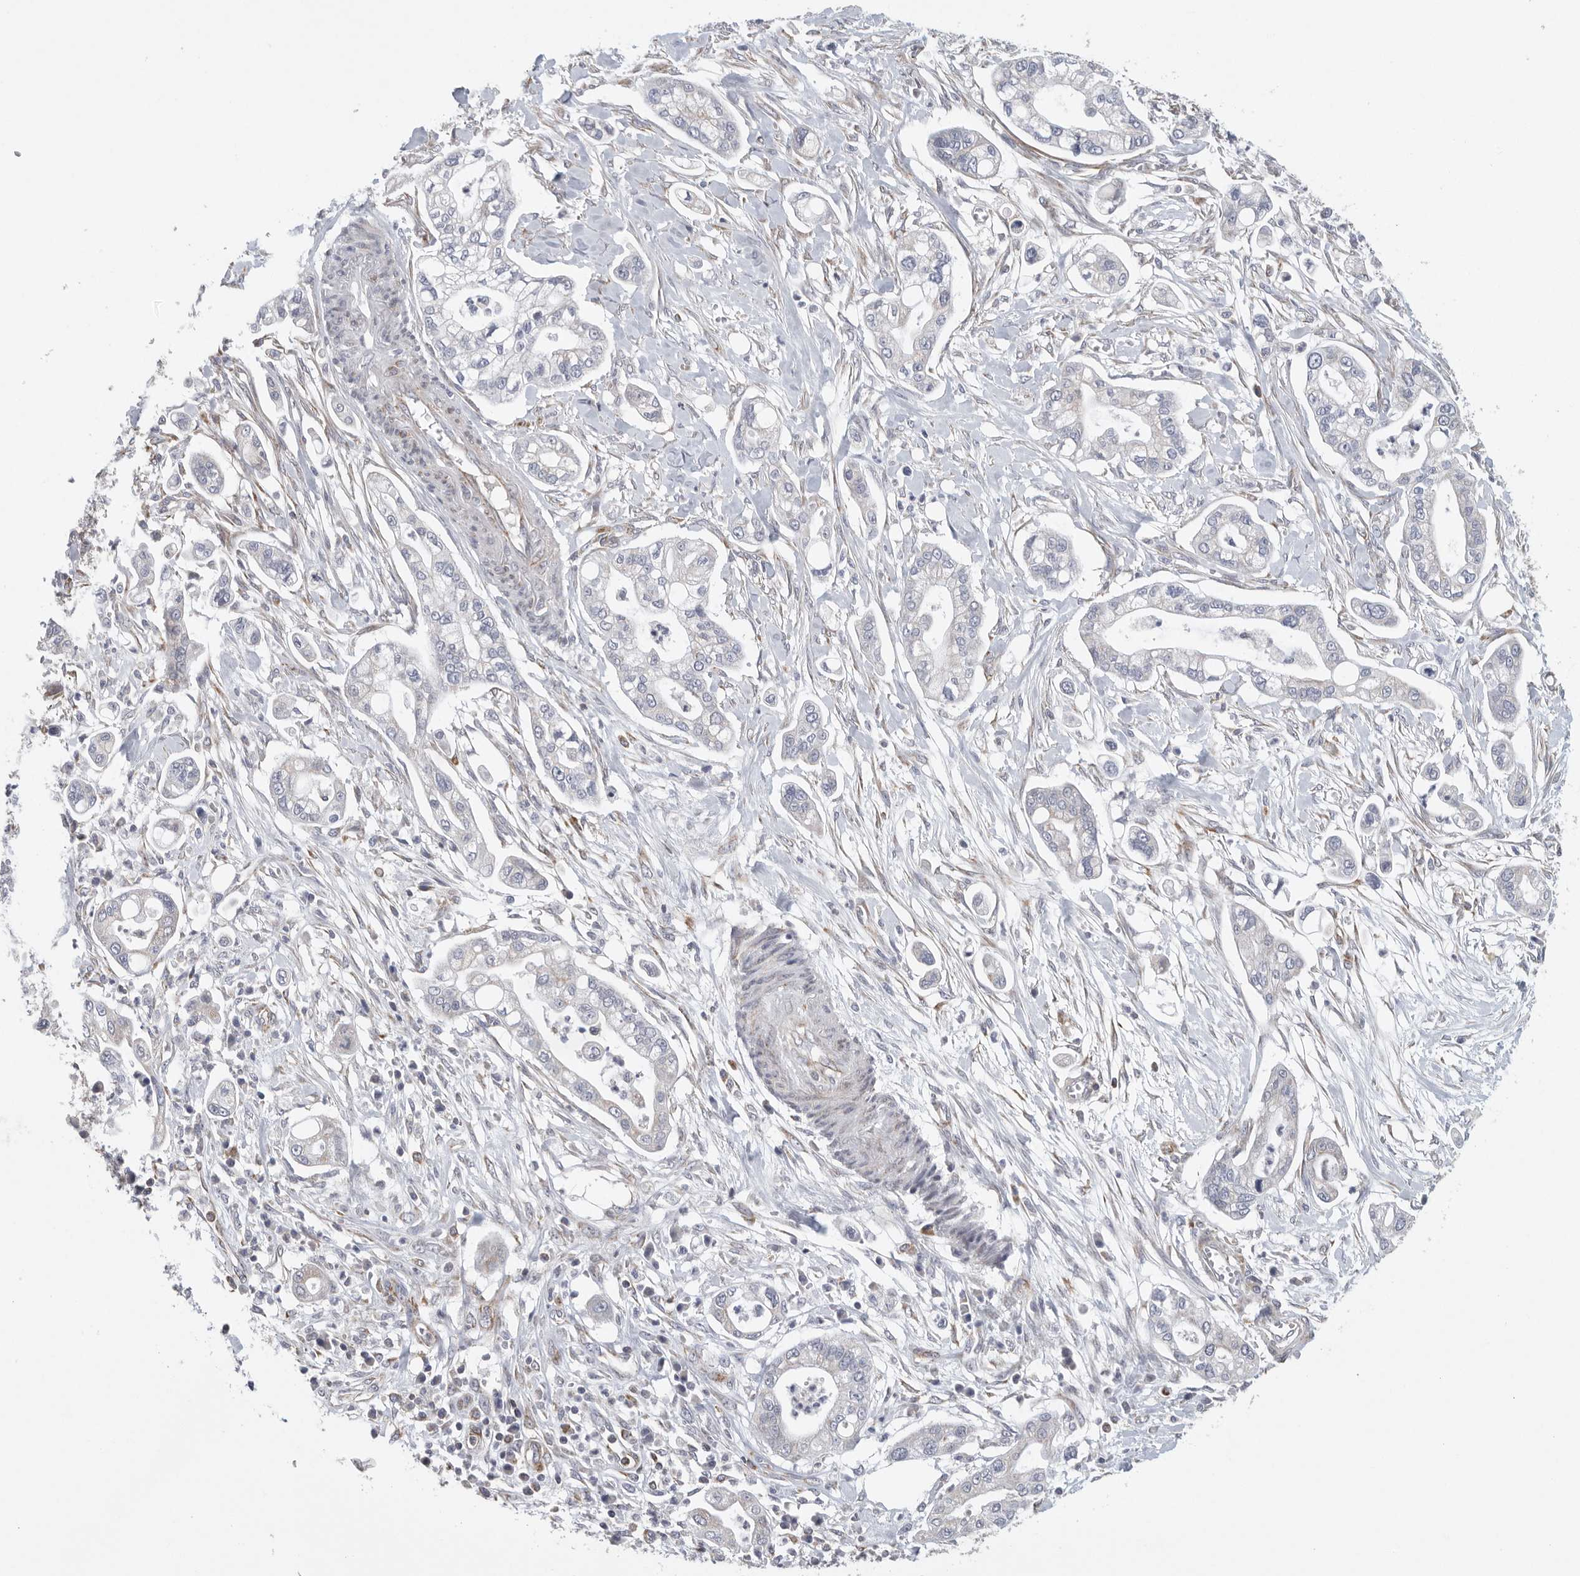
{"staining": {"intensity": "weak", "quantity": "<25%", "location": "cytoplasmic/membranous"}, "tissue": "pancreatic cancer", "cell_type": "Tumor cells", "image_type": "cancer", "snomed": [{"axis": "morphology", "description": "Adenocarcinoma, NOS"}, {"axis": "topography", "description": "Pancreas"}], "caption": "This image is of pancreatic adenocarcinoma stained with IHC to label a protein in brown with the nuclei are counter-stained blue. There is no staining in tumor cells.", "gene": "FKBP8", "patient": {"sex": "male", "age": 68}}